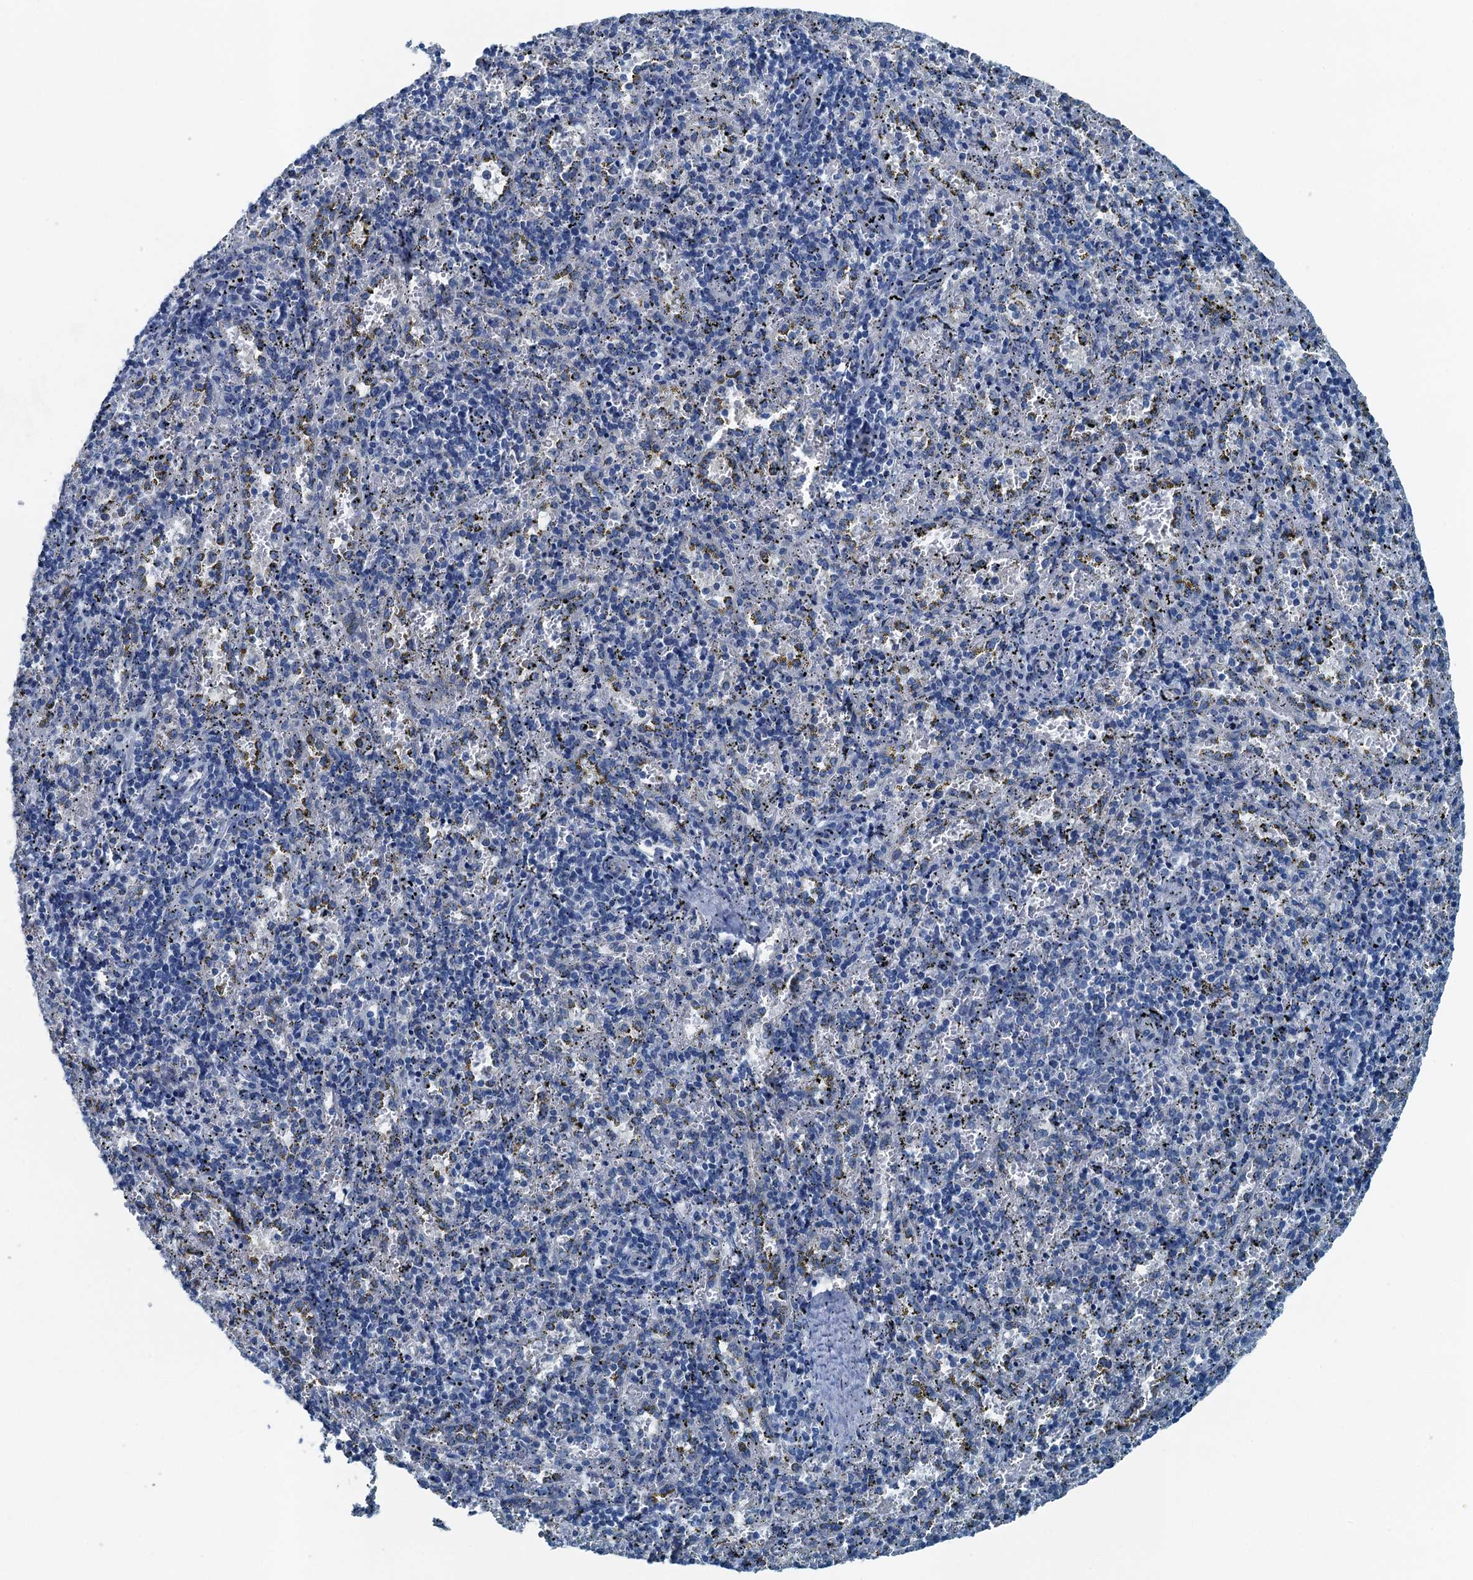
{"staining": {"intensity": "negative", "quantity": "none", "location": "none"}, "tissue": "spleen", "cell_type": "Cells in red pulp", "image_type": "normal", "snomed": [{"axis": "morphology", "description": "Normal tissue, NOS"}, {"axis": "topography", "description": "Spleen"}], "caption": "The IHC histopathology image has no significant positivity in cells in red pulp of spleen. Nuclei are stained in blue.", "gene": "GFOD2", "patient": {"sex": "male", "age": 11}}